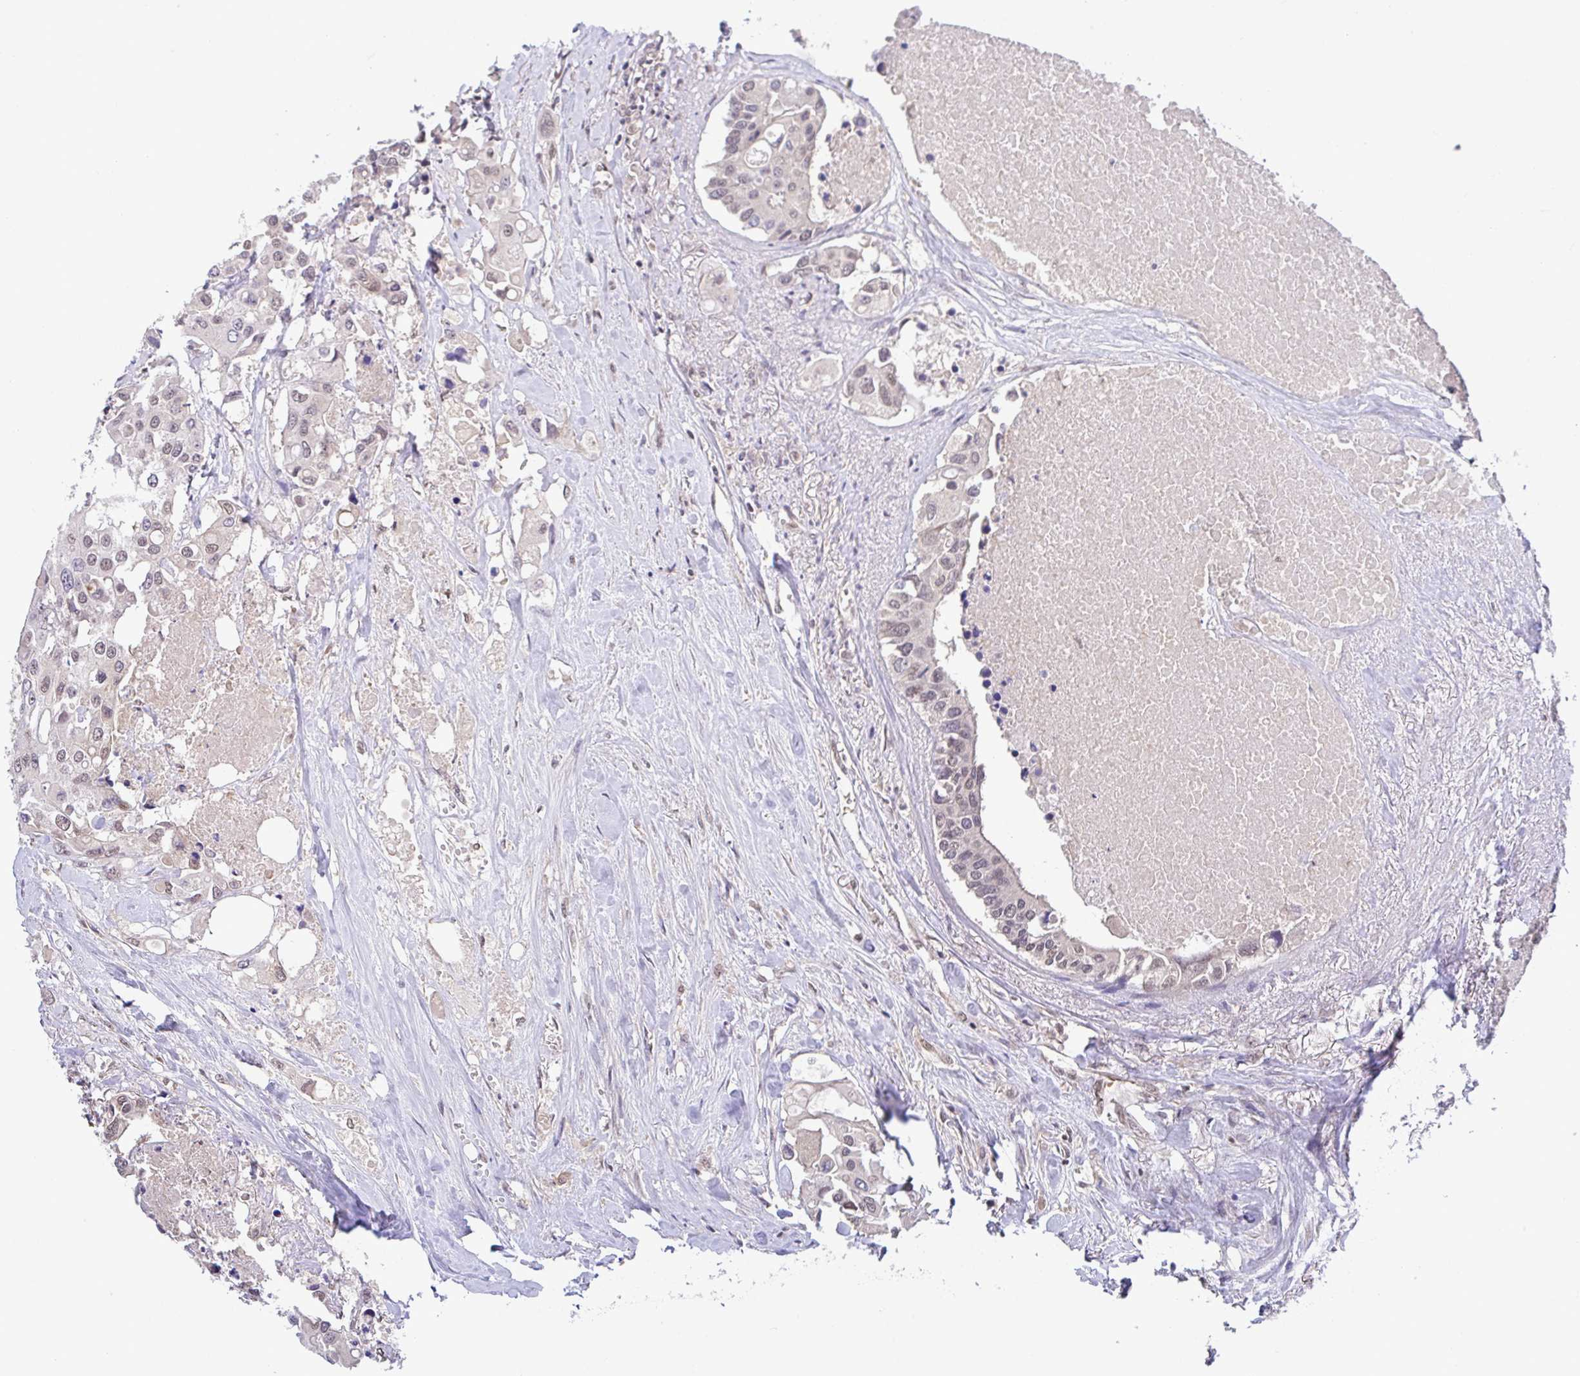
{"staining": {"intensity": "weak", "quantity": ">75%", "location": "nuclear"}, "tissue": "colorectal cancer", "cell_type": "Tumor cells", "image_type": "cancer", "snomed": [{"axis": "morphology", "description": "Adenocarcinoma, NOS"}, {"axis": "topography", "description": "Colon"}], "caption": "Colorectal cancer (adenocarcinoma) stained for a protein demonstrates weak nuclear positivity in tumor cells.", "gene": "C9orf64", "patient": {"sex": "male", "age": 77}}